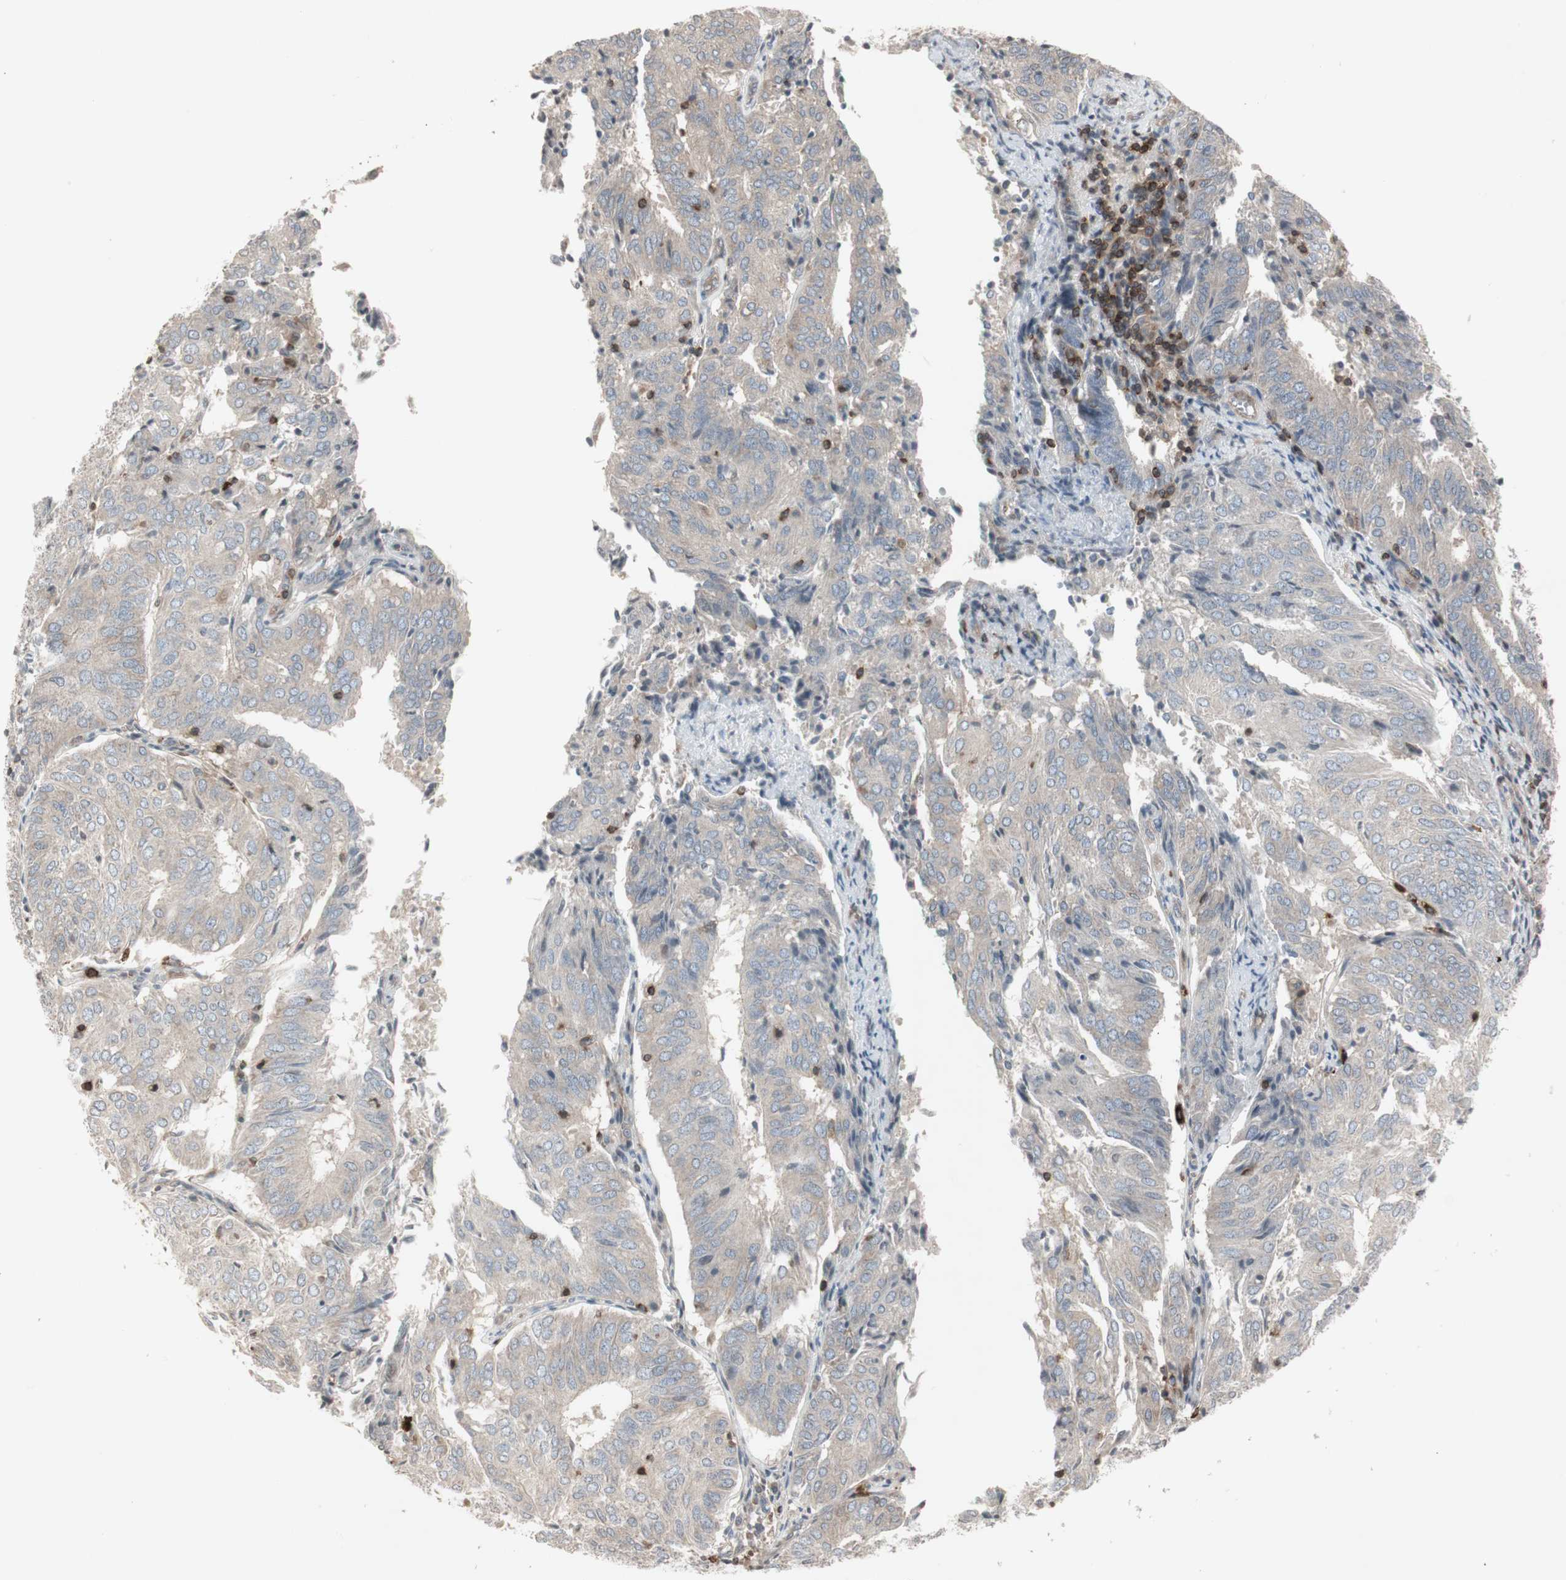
{"staining": {"intensity": "weak", "quantity": ">75%", "location": "cytoplasmic/membranous"}, "tissue": "endometrial cancer", "cell_type": "Tumor cells", "image_type": "cancer", "snomed": [{"axis": "morphology", "description": "Adenocarcinoma, NOS"}, {"axis": "topography", "description": "Uterus"}], "caption": "Endometrial cancer stained for a protein (brown) exhibits weak cytoplasmic/membranous positive positivity in approximately >75% of tumor cells.", "gene": "ARHGEF1", "patient": {"sex": "female", "age": 60}}